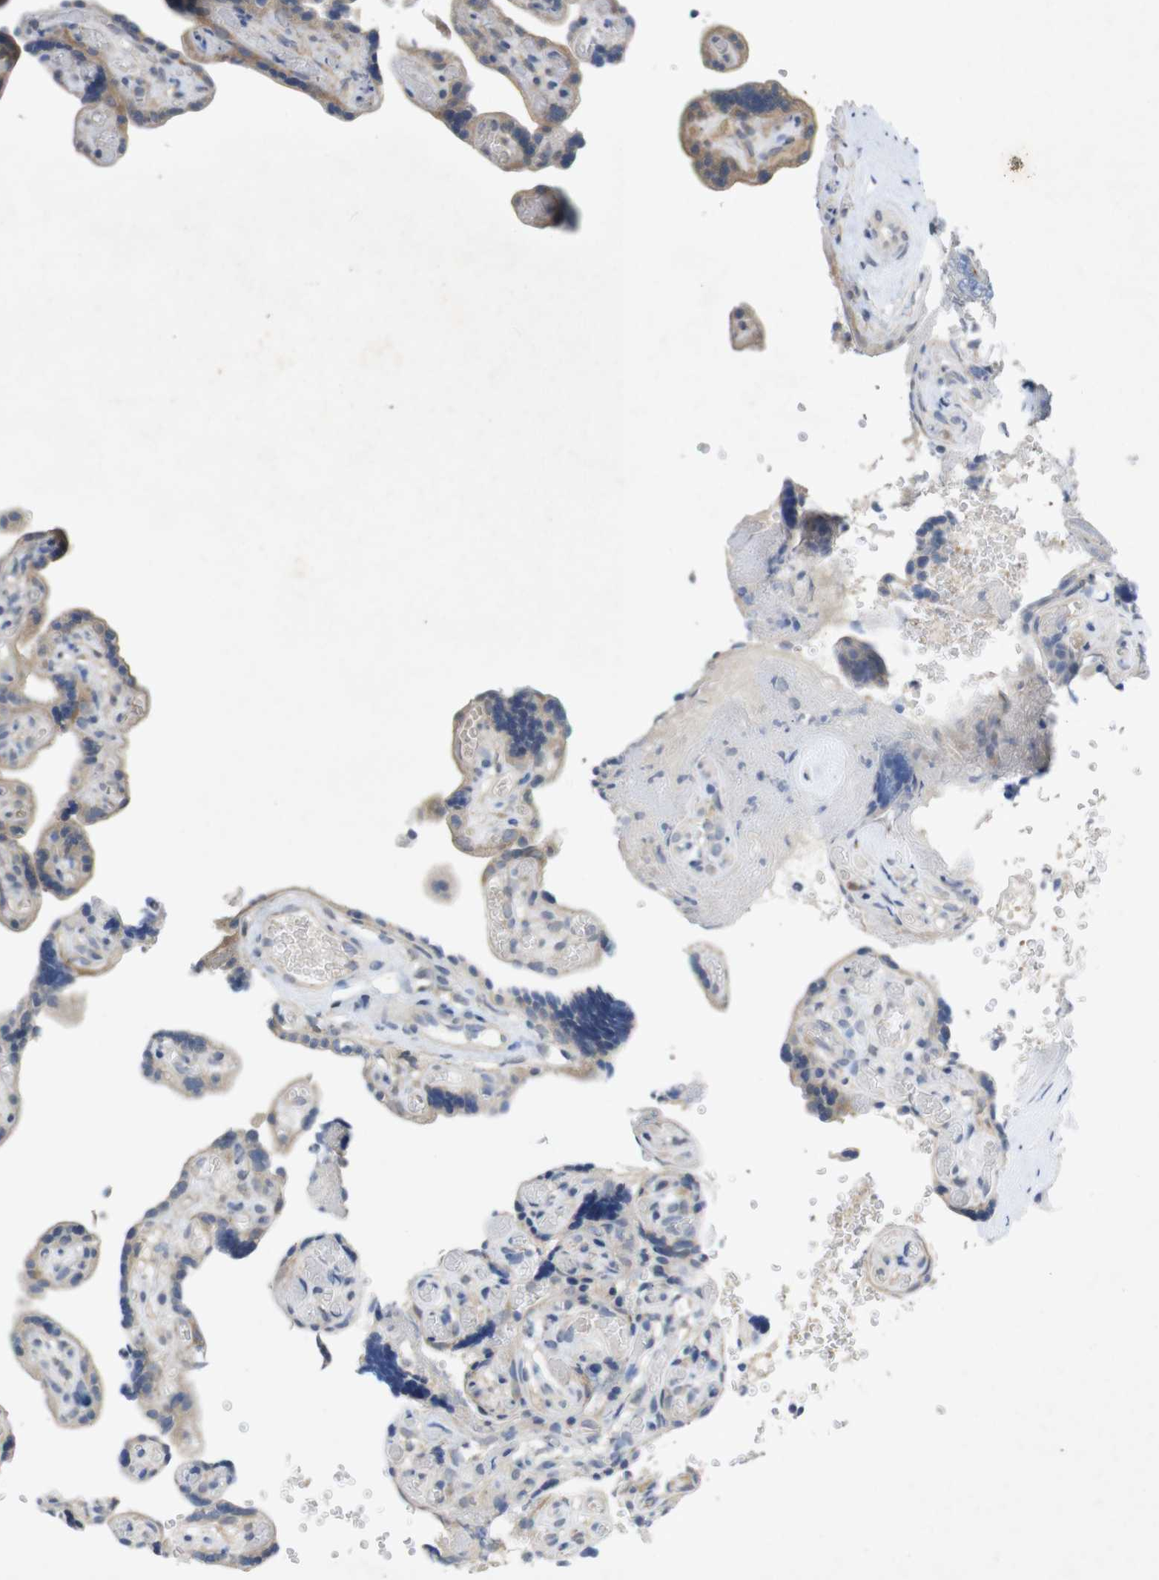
{"staining": {"intensity": "moderate", "quantity": "25%-75%", "location": "cytoplasmic/membranous"}, "tissue": "placenta", "cell_type": "Trophoblastic cells", "image_type": "normal", "snomed": [{"axis": "morphology", "description": "Normal tissue, NOS"}, {"axis": "topography", "description": "Placenta"}], "caption": "High-power microscopy captured an immunohistochemistry (IHC) histopathology image of benign placenta, revealing moderate cytoplasmic/membranous expression in about 25%-75% of trophoblastic cells. (DAB (3,3'-diaminobenzidine) IHC, brown staining for protein, blue staining for nuclei).", "gene": "BCAR3", "patient": {"sex": "female", "age": 30}}